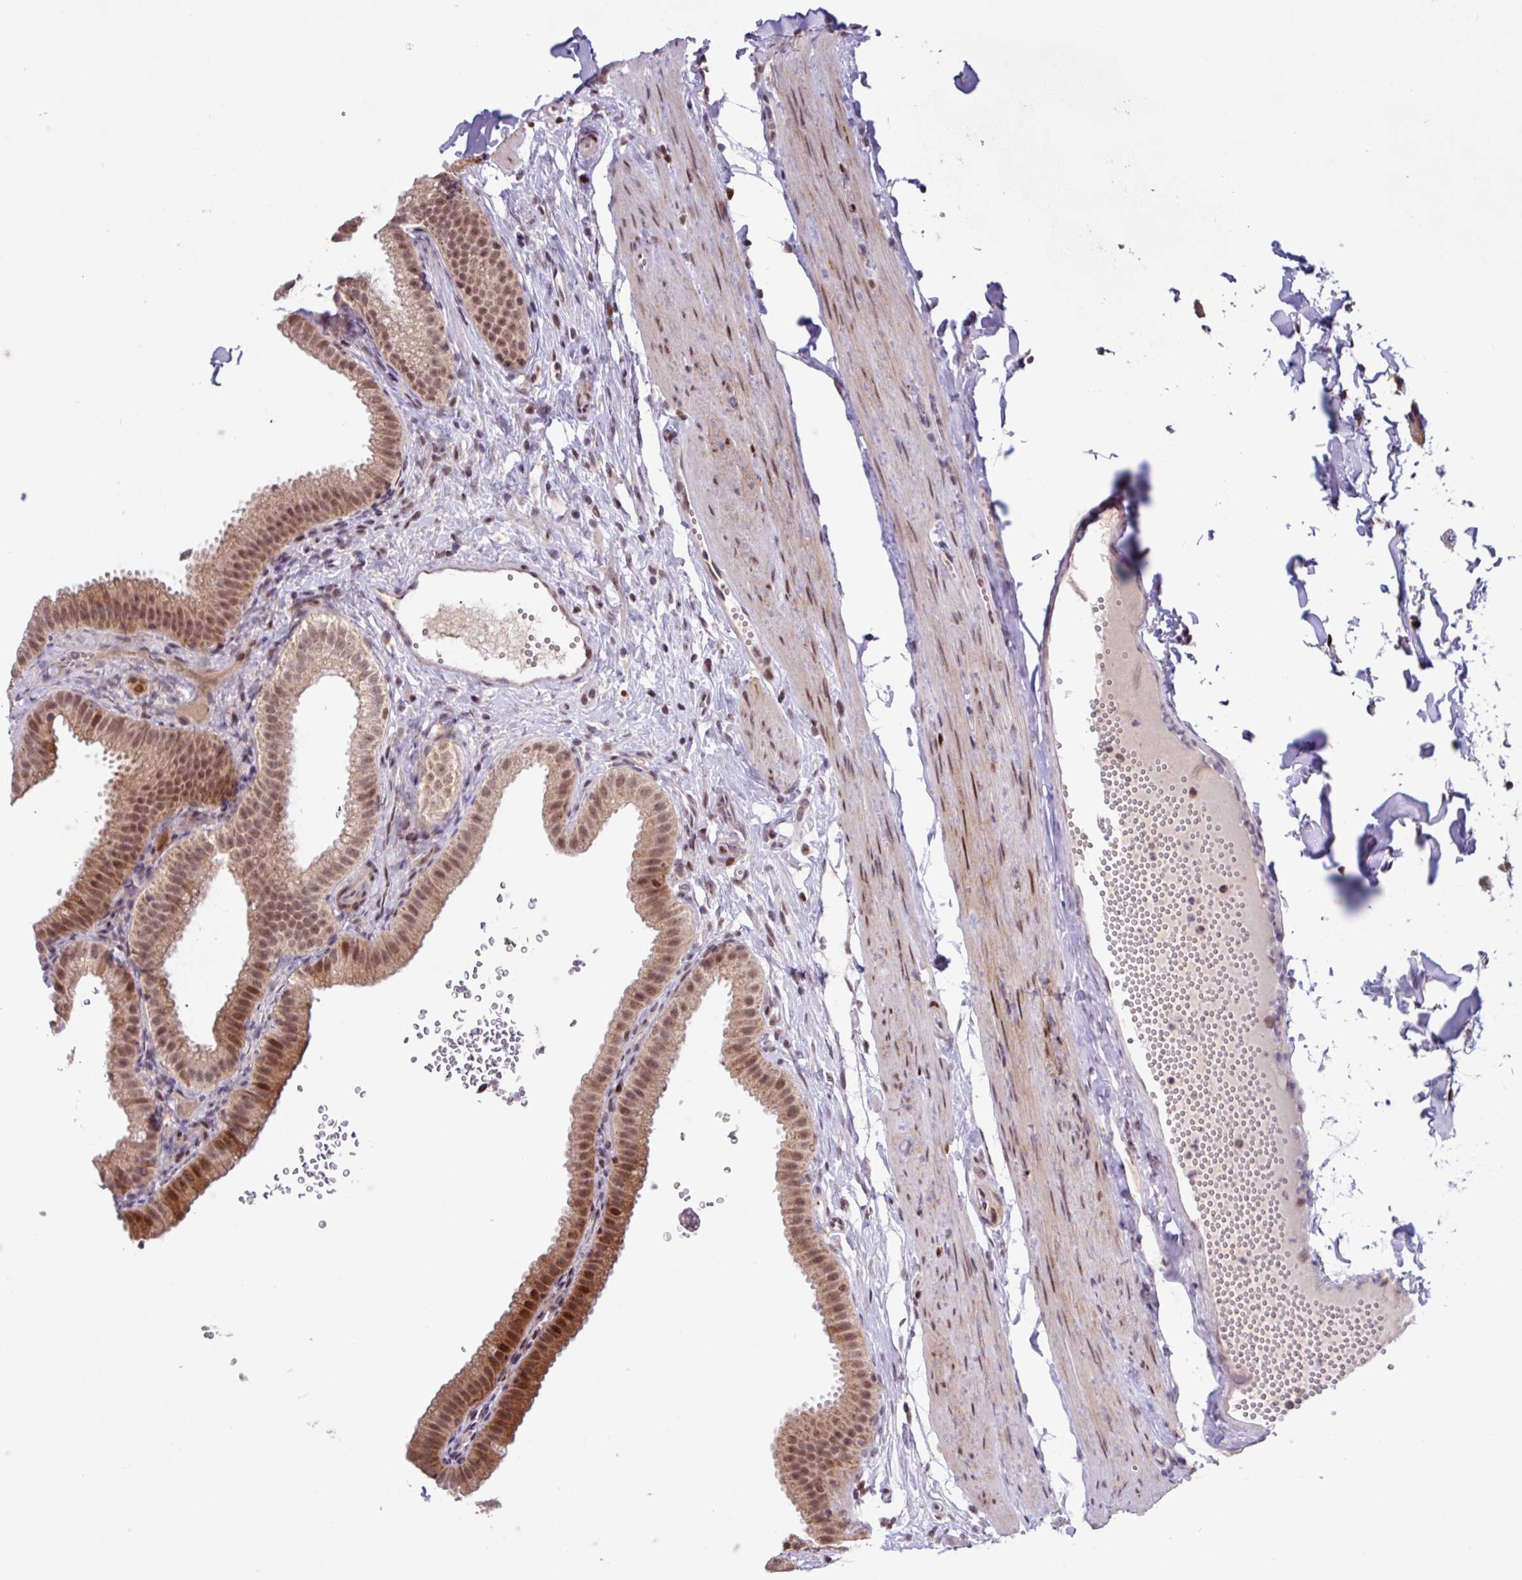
{"staining": {"intensity": "moderate", "quantity": ">75%", "location": "cytoplasmic/membranous,nuclear"}, "tissue": "gallbladder", "cell_type": "Glandular cells", "image_type": "normal", "snomed": [{"axis": "morphology", "description": "Normal tissue, NOS"}, {"axis": "topography", "description": "Gallbladder"}], "caption": "A brown stain shows moderate cytoplasmic/membranous,nuclear expression of a protein in glandular cells of normal human gallbladder. (IHC, brightfield microscopy, high magnification).", "gene": "BRD3", "patient": {"sex": "female", "age": 61}}